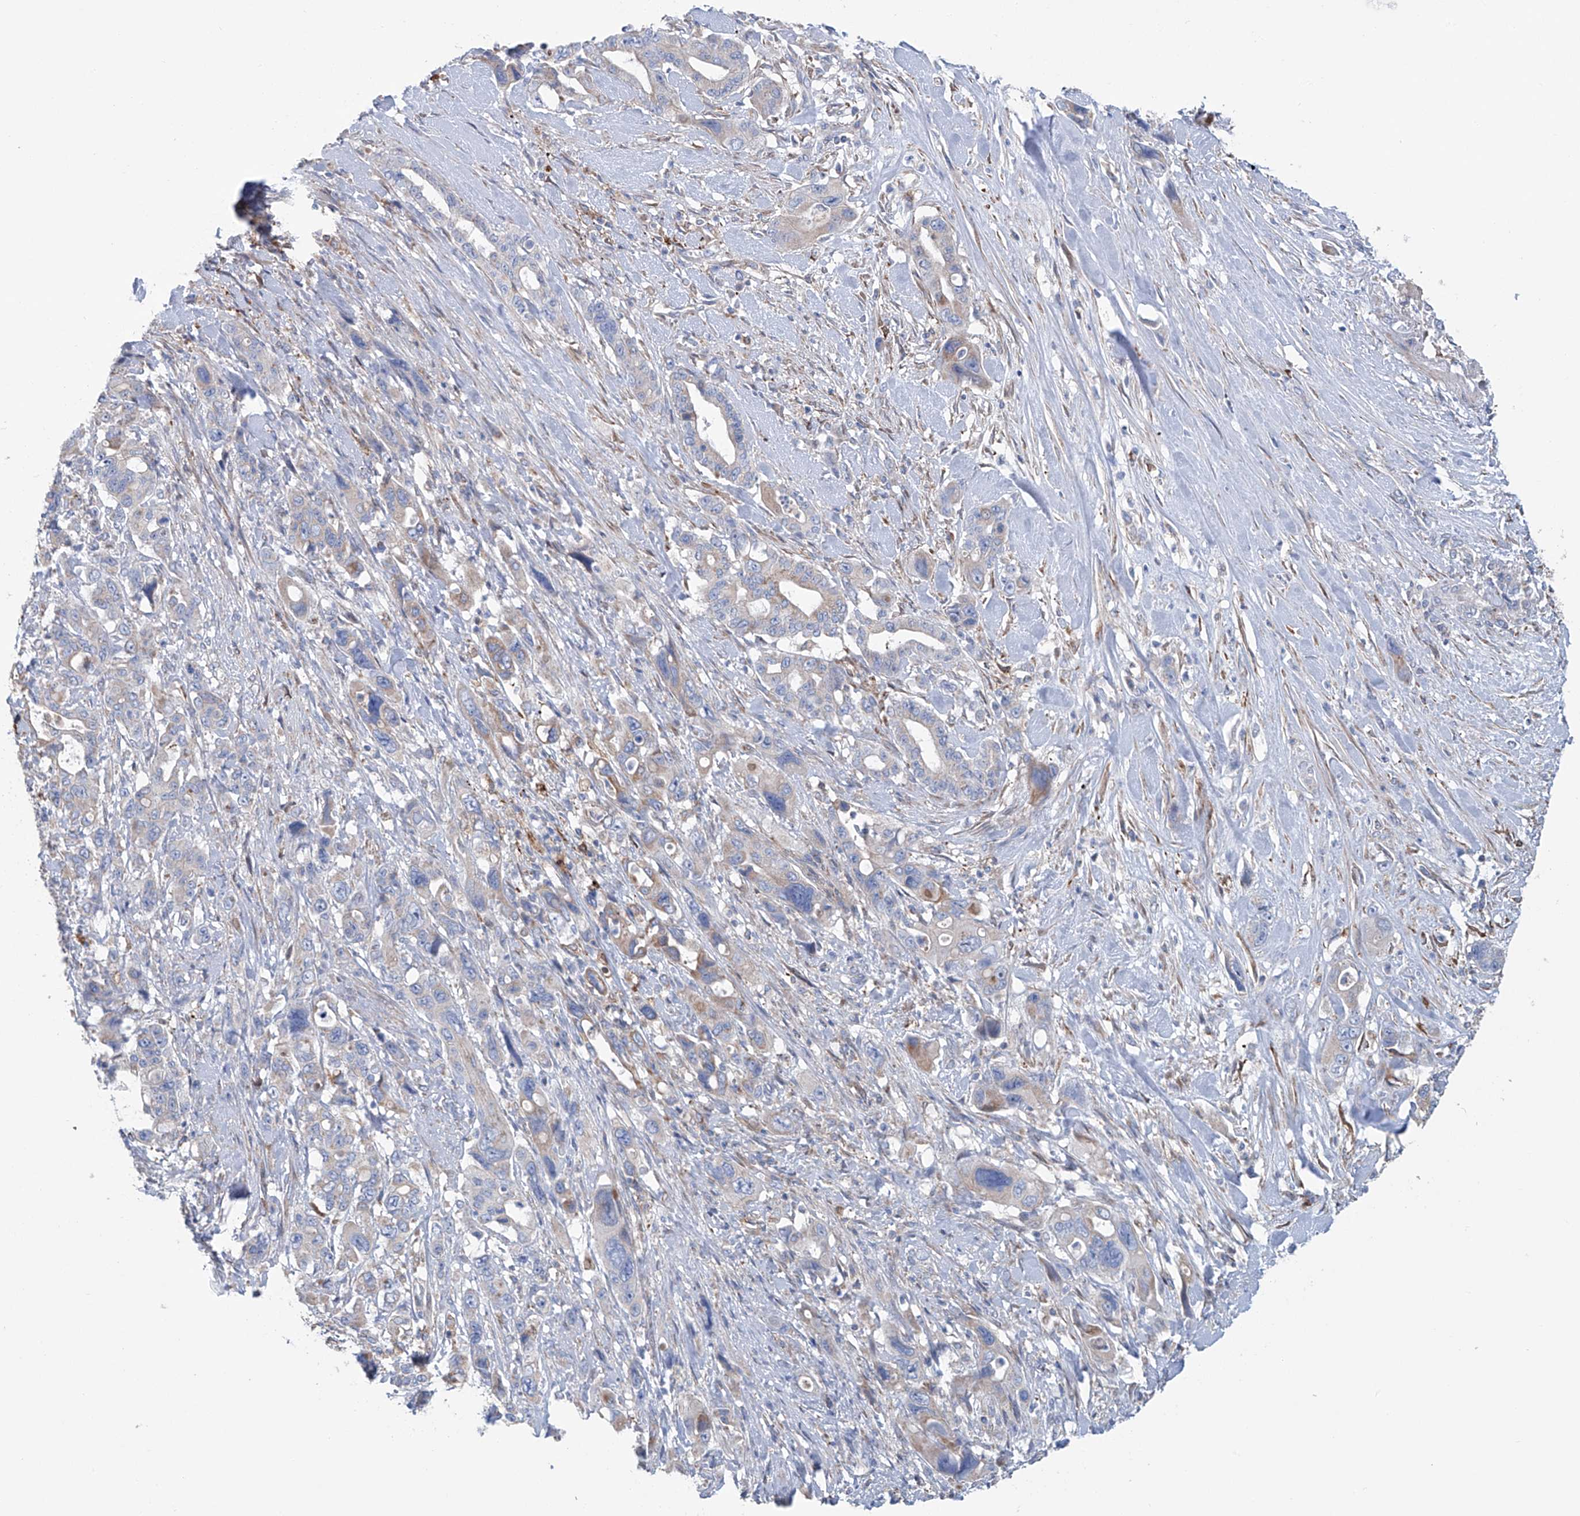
{"staining": {"intensity": "moderate", "quantity": "<25%", "location": "cytoplasmic/membranous"}, "tissue": "pancreatic cancer", "cell_type": "Tumor cells", "image_type": "cancer", "snomed": [{"axis": "morphology", "description": "Adenocarcinoma, NOS"}, {"axis": "topography", "description": "Pancreas"}], "caption": "Protein staining shows moderate cytoplasmic/membranous positivity in about <25% of tumor cells in pancreatic cancer (adenocarcinoma). The protein is shown in brown color, while the nuclei are stained blue.", "gene": "ALDH6A1", "patient": {"sex": "male", "age": 46}}